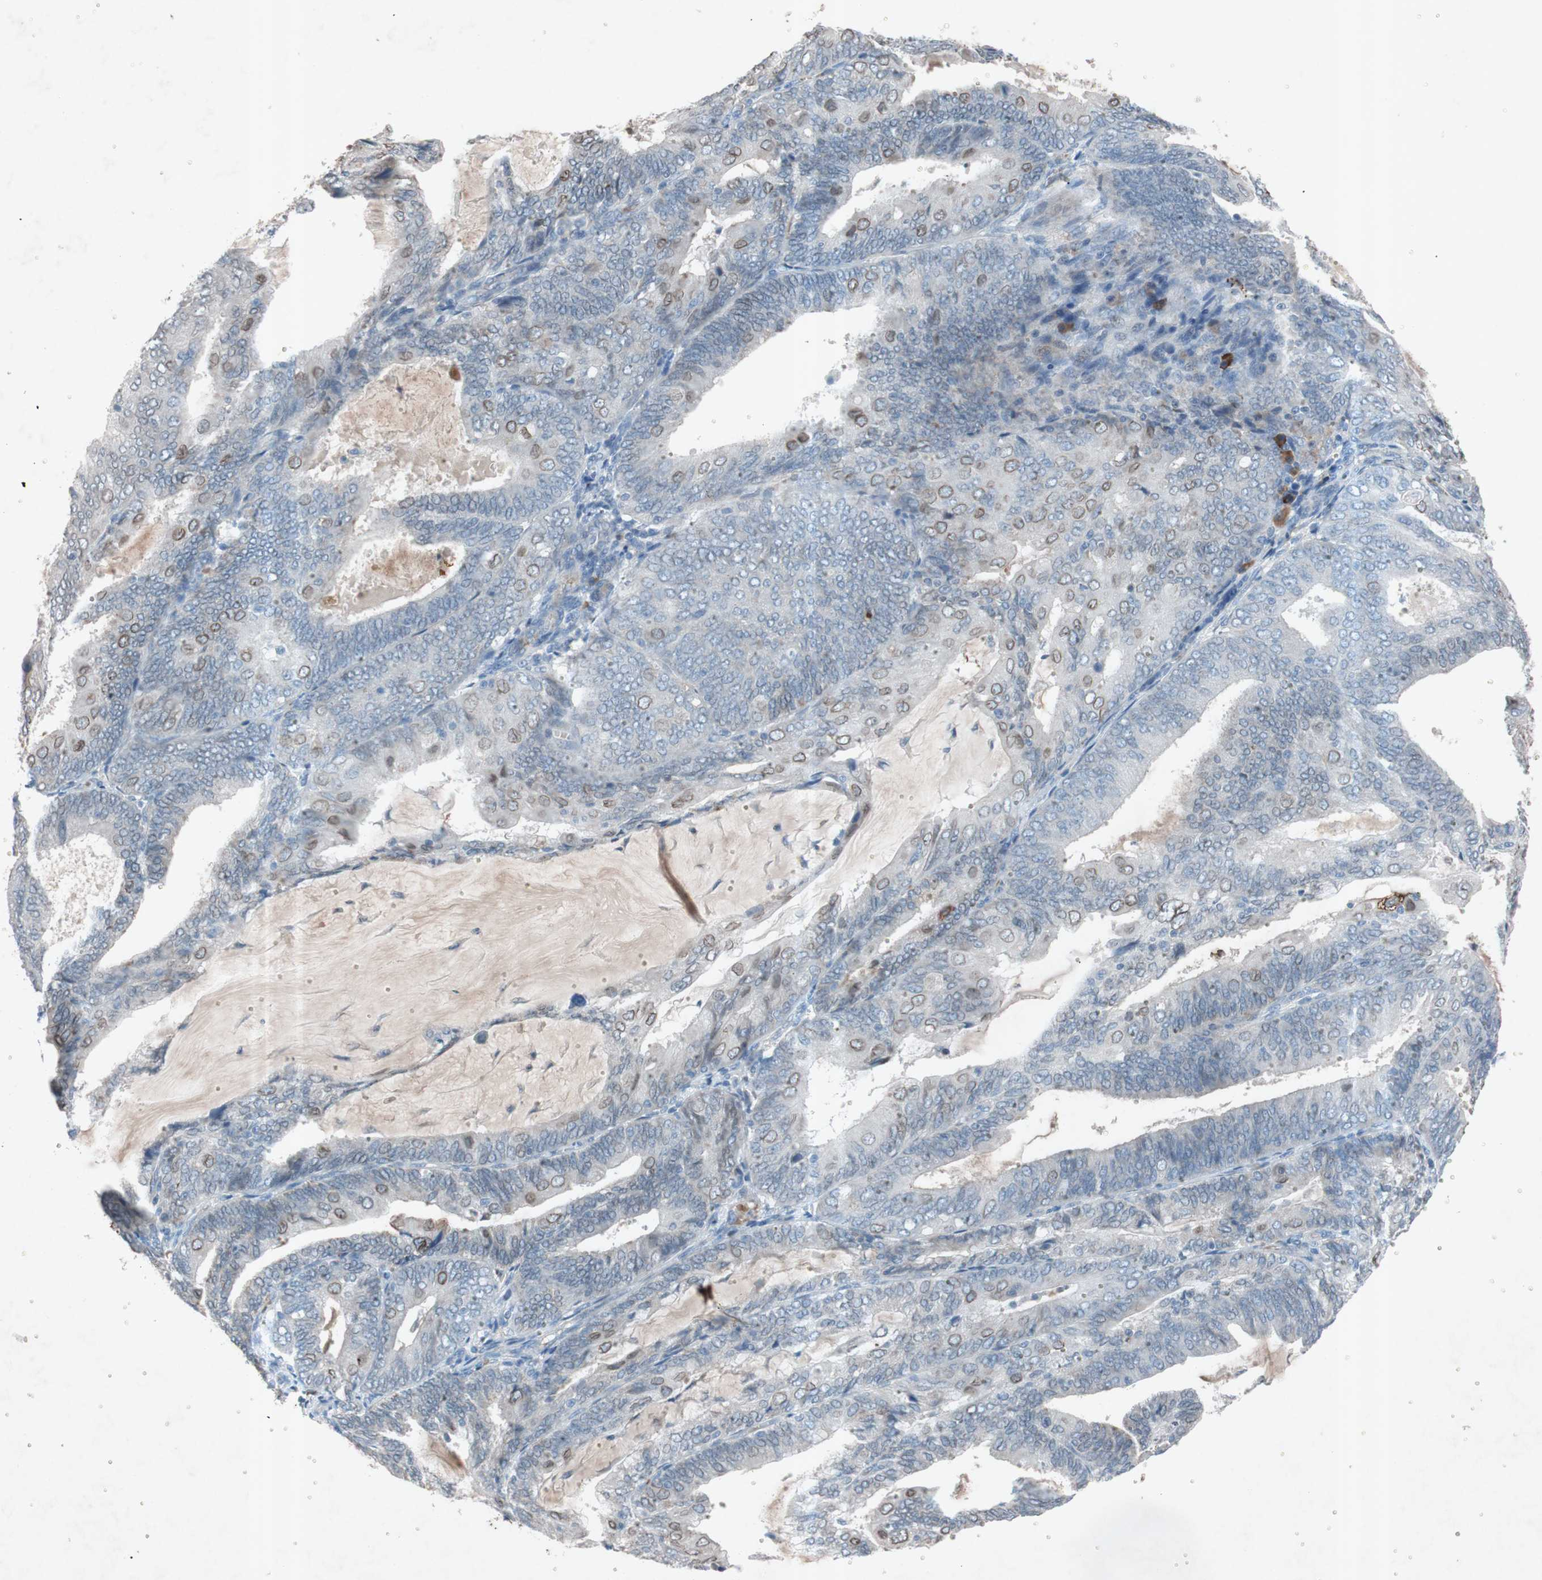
{"staining": {"intensity": "weak", "quantity": "25%-75%", "location": "cytoplasmic/membranous,nuclear"}, "tissue": "endometrial cancer", "cell_type": "Tumor cells", "image_type": "cancer", "snomed": [{"axis": "morphology", "description": "Adenocarcinoma, NOS"}, {"axis": "topography", "description": "Endometrium"}], "caption": "This is a histology image of IHC staining of adenocarcinoma (endometrial), which shows weak staining in the cytoplasmic/membranous and nuclear of tumor cells.", "gene": "GRB7", "patient": {"sex": "female", "age": 81}}